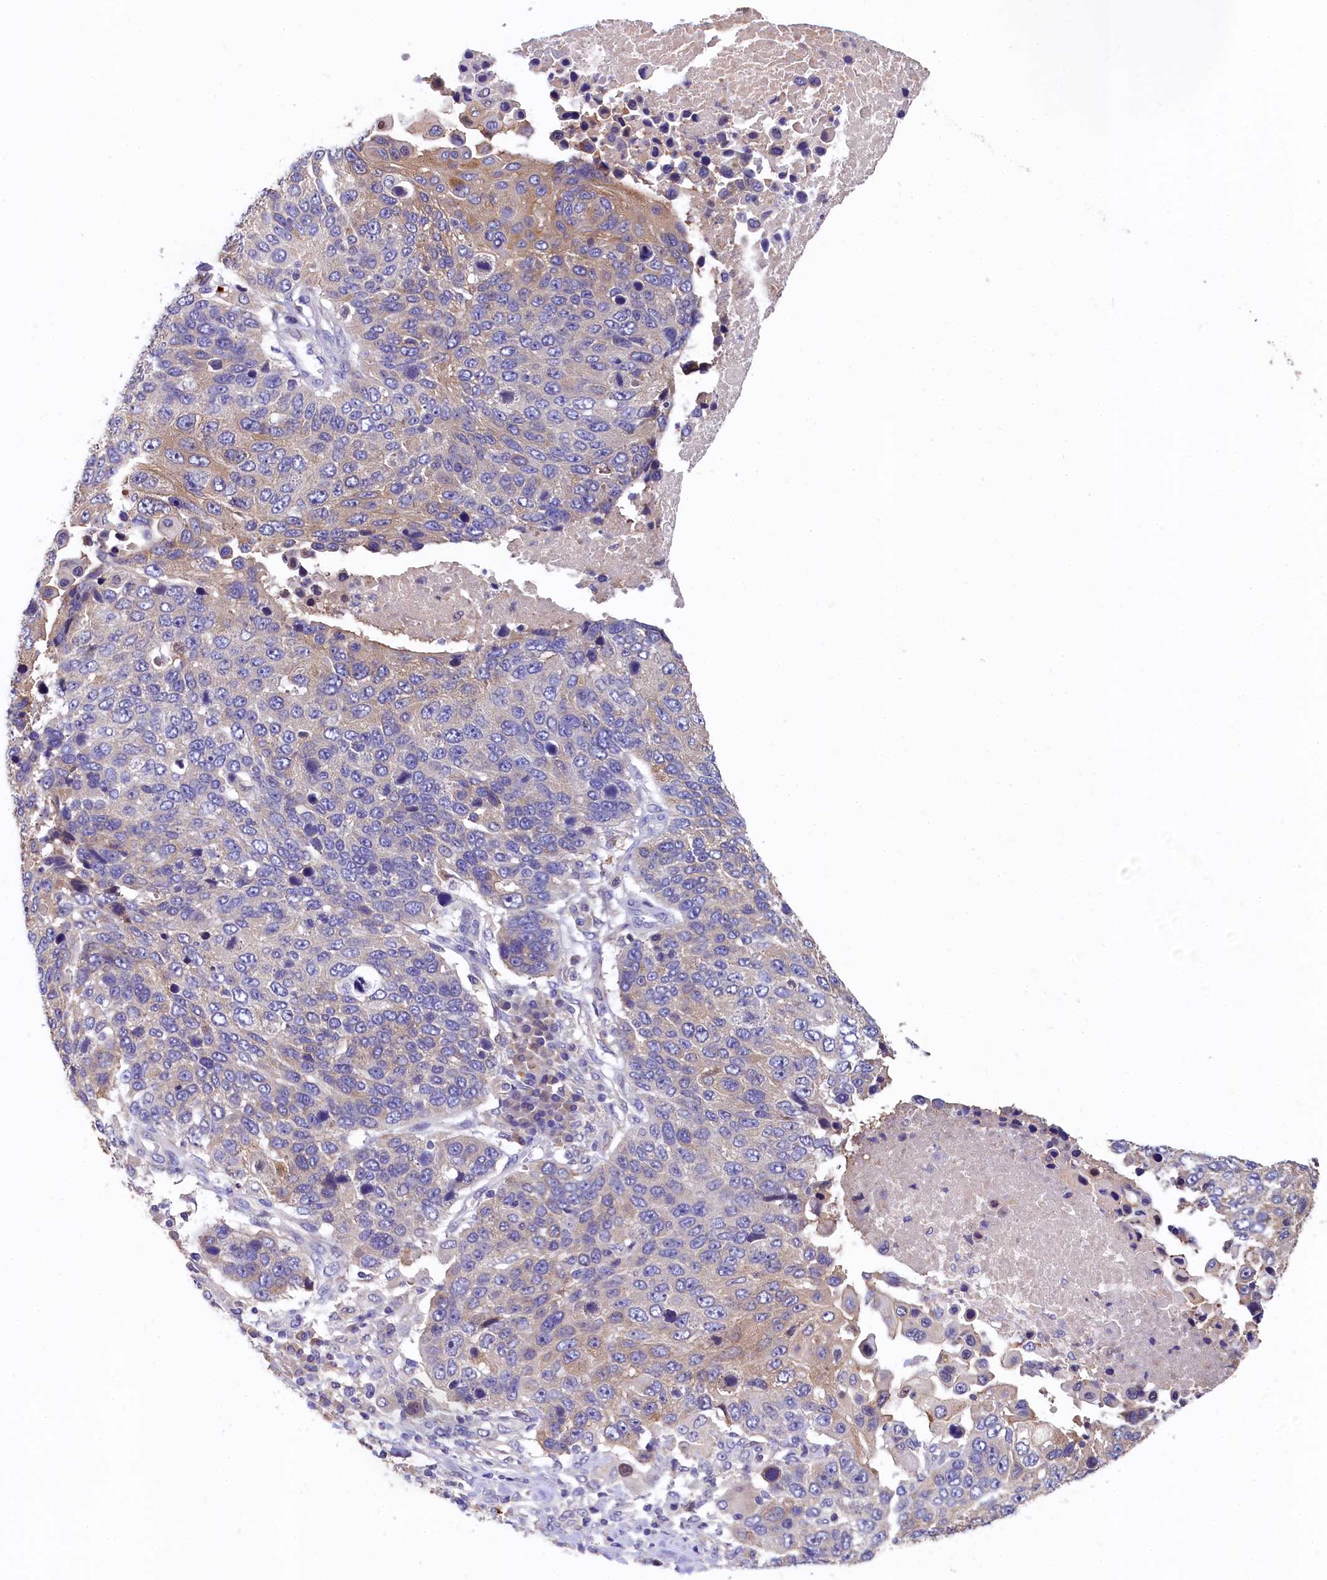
{"staining": {"intensity": "weak", "quantity": "<25%", "location": "cytoplasmic/membranous"}, "tissue": "lung cancer", "cell_type": "Tumor cells", "image_type": "cancer", "snomed": [{"axis": "morphology", "description": "Normal tissue, NOS"}, {"axis": "morphology", "description": "Squamous cell carcinoma, NOS"}, {"axis": "topography", "description": "Lymph node"}, {"axis": "topography", "description": "Lung"}], "caption": "Squamous cell carcinoma (lung) was stained to show a protein in brown. There is no significant positivity in tumor cells.", "gene": "EPS8L2", "patient": {"sex": "male", "age": 66}}